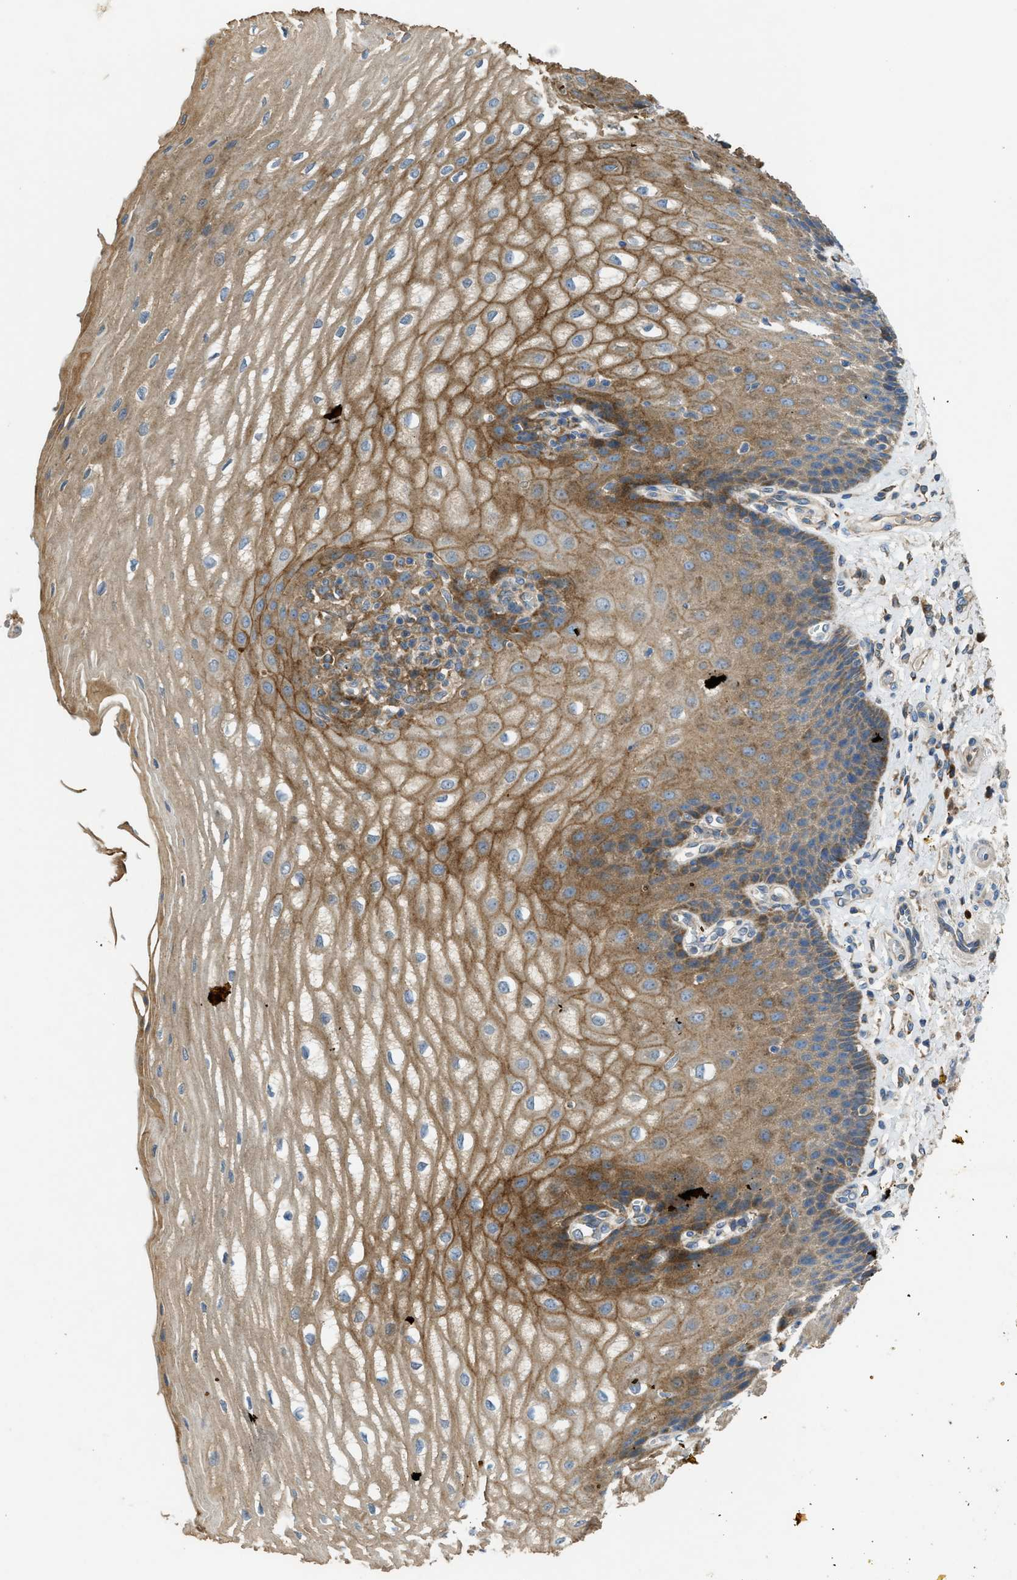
{"staining": {"intensity": "moderate", "quantity": ">75%", "location": "cytoplasmic/membranous"}, "tissue": "esophagus", "cell_type": "Squamous epithelial cells", "image_type": "normal", "snomed": [{"axis": "morphology", "description": "Normal tissue, NOS"}, {"axis": "topography", "description": "Esophagus"}], "caption": "This is an image of IHC staining of benign esophagus, which shows moderate positivity in the cytoplasmic/membranous of squamous epithelial cells.", "gene": "TMEM68", "patient": {"sex": "male", "age": 54}}